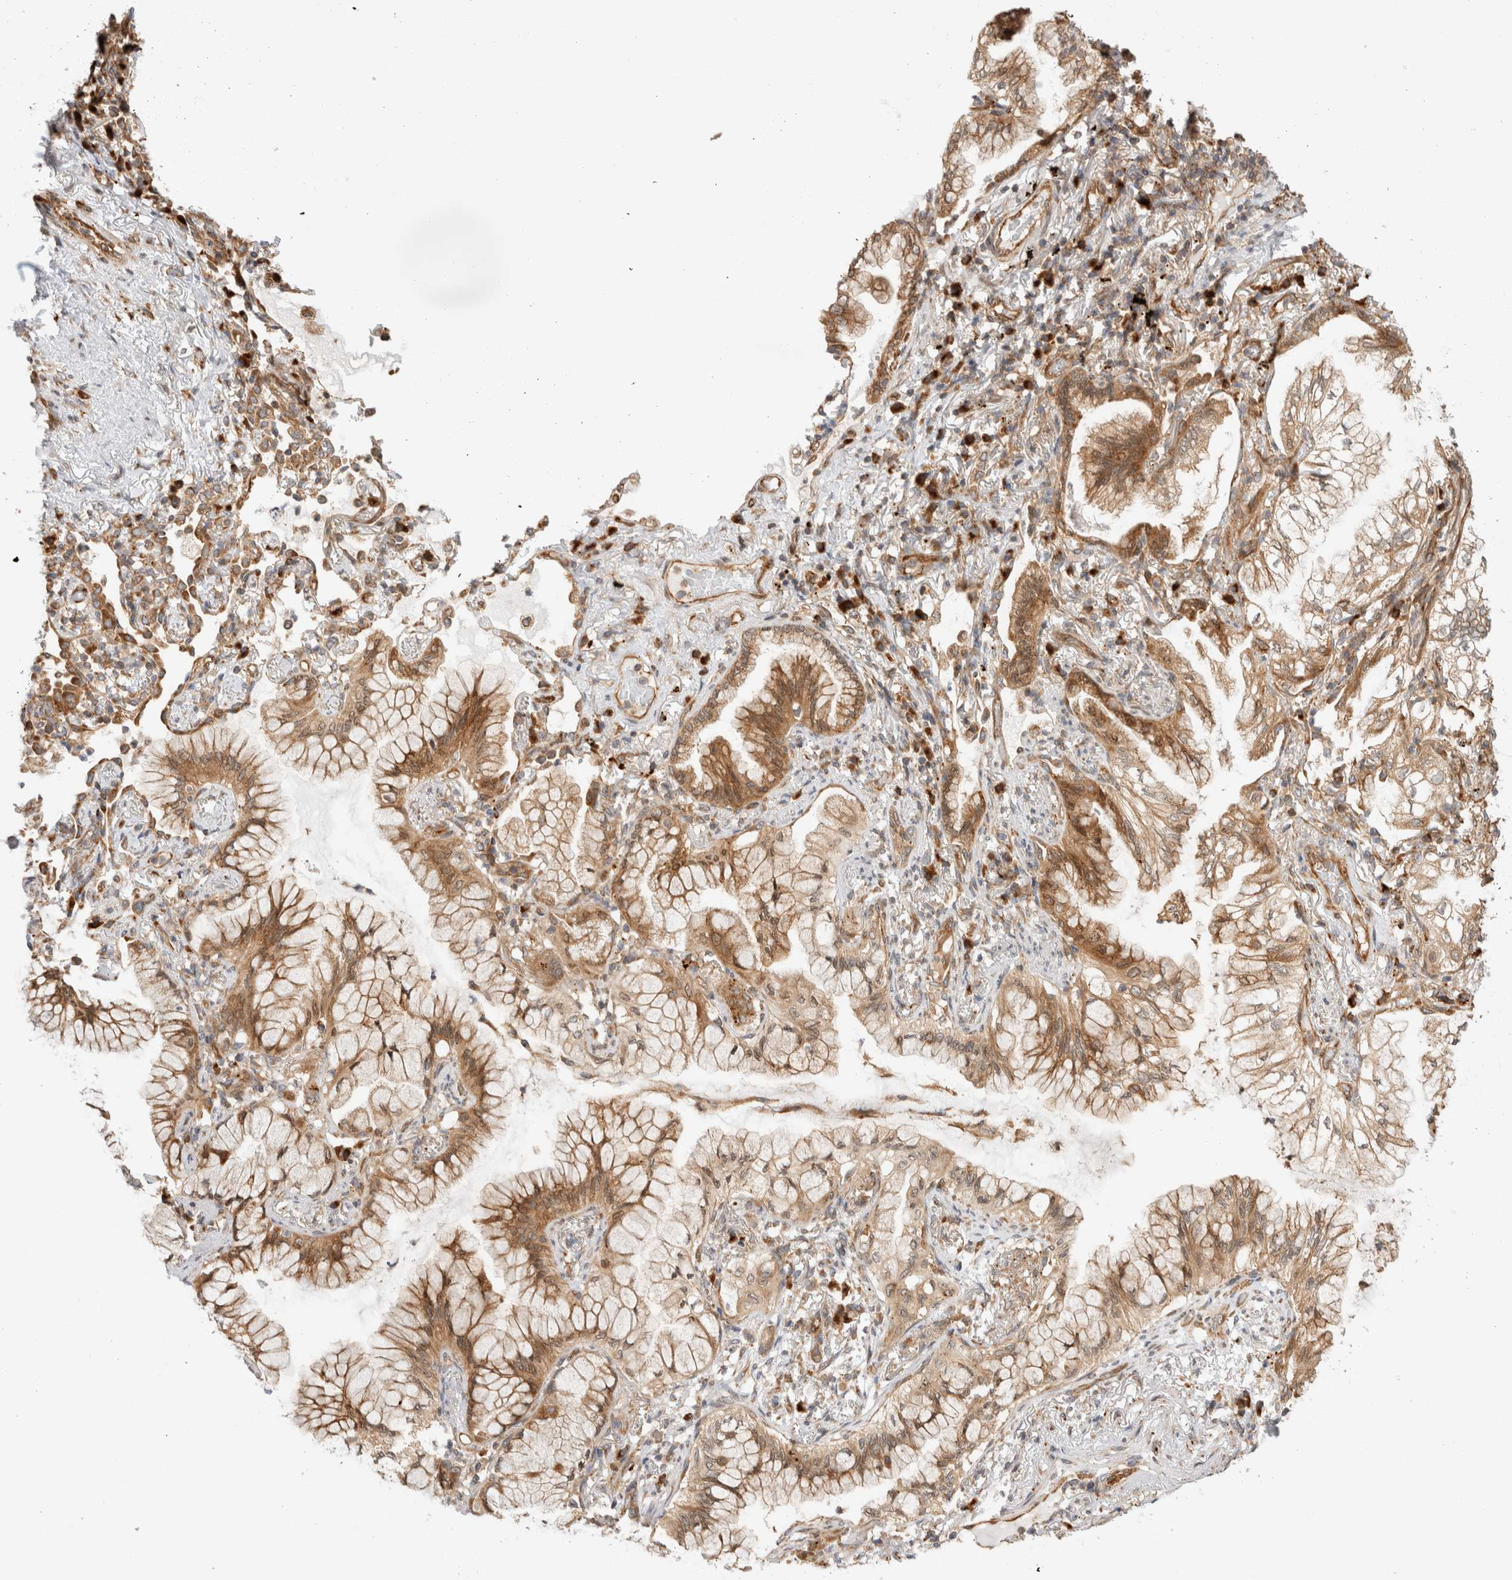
{"staining": {"intensity": "moderate", "quantity": ">75%", "location": "cytoplasmic/membranous"}, "tissue": "lung cancer", "cell_type": "Tumor cells", "image_type": "cancer", "snomed": [{"axis": "morphology", "description": "Adenocarcinoma, NOS"}, {"axis": "topography", "description": "Lung"}], "caption": "Lung adenocarcinoma tissue shows moderate cytoplasmic/membranous positivity in approximately >75% of tumor cells", "gene": "ACTL9", "patient": {"sex": "female", "age": 70}}